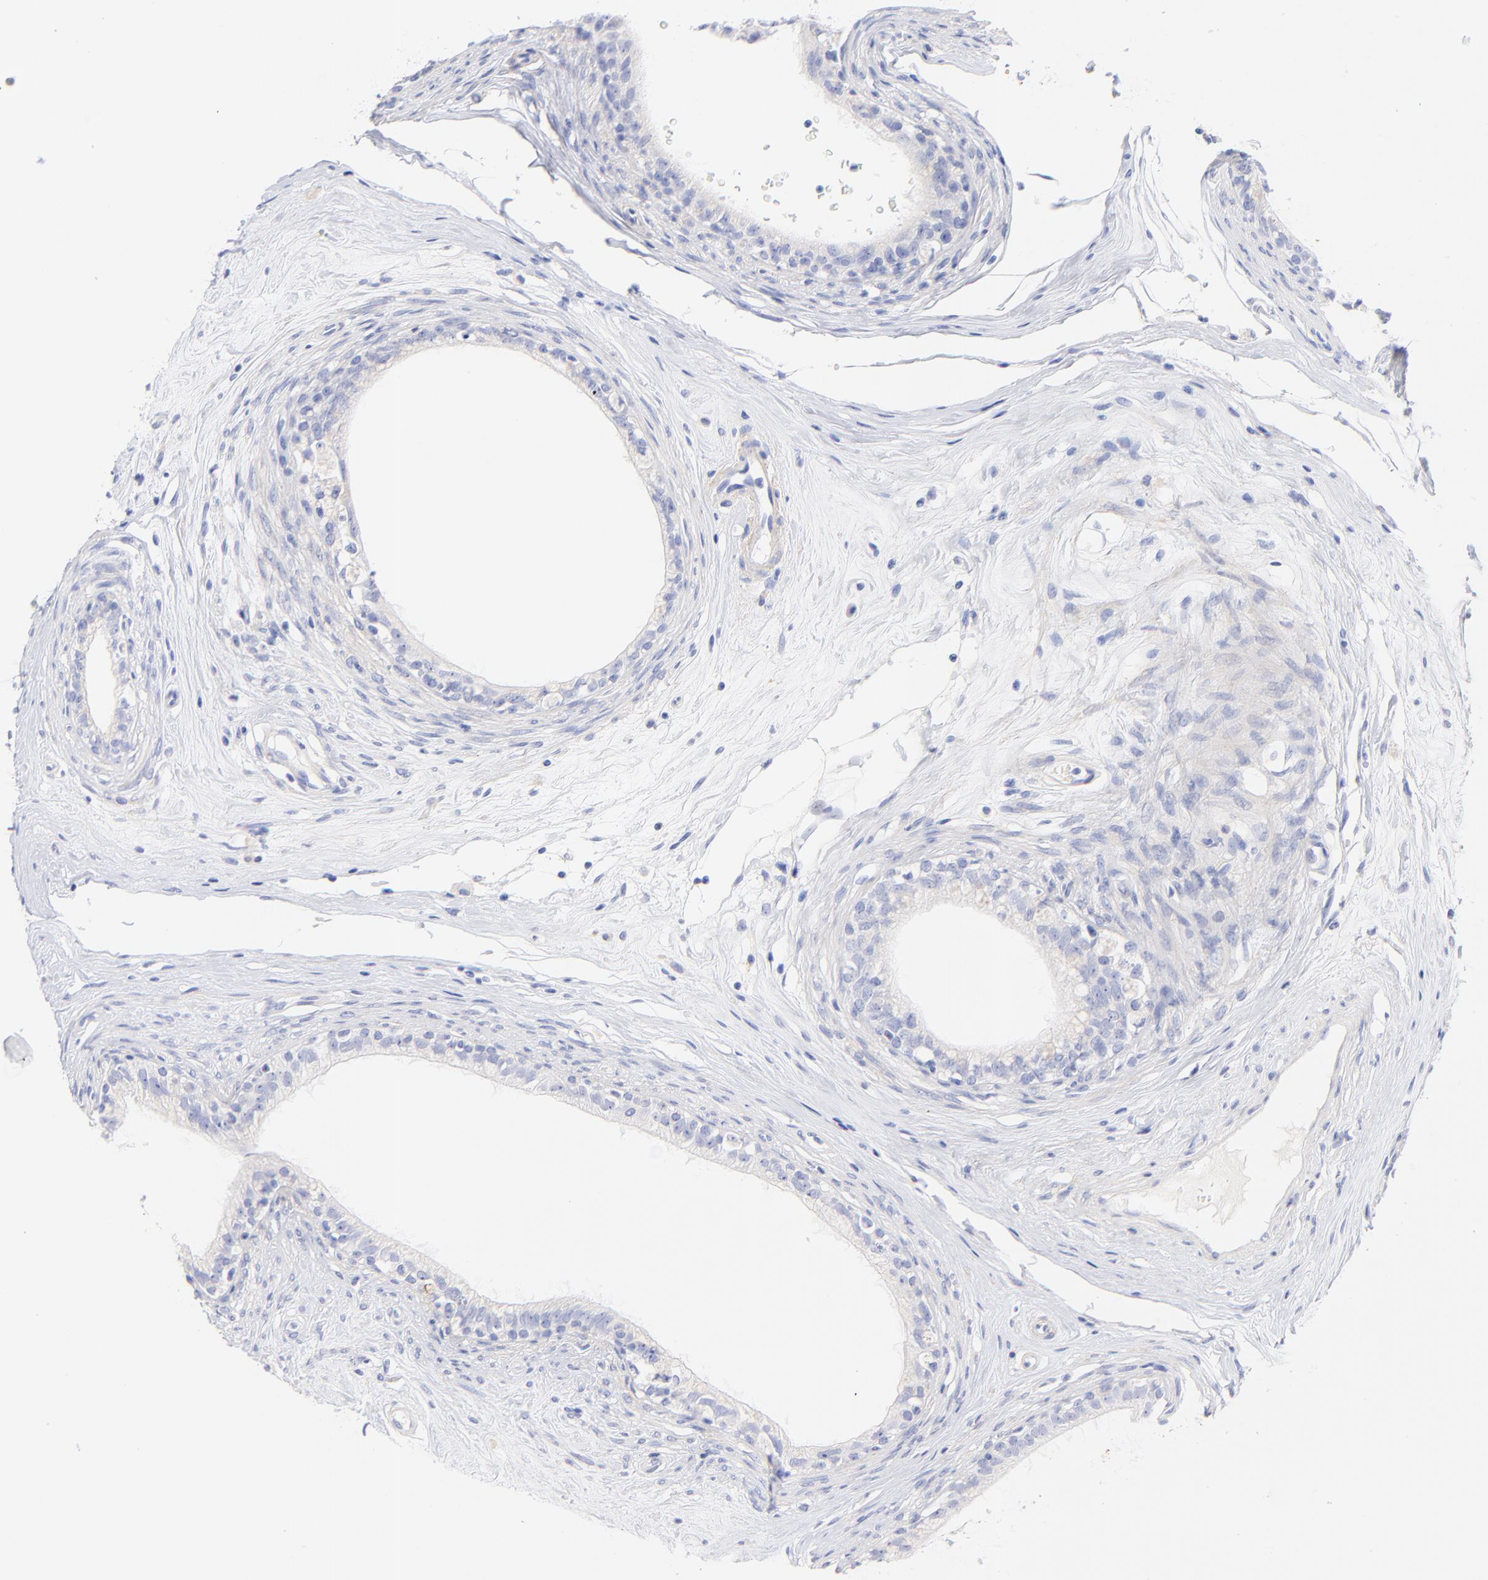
{"staining": {"intensity": "negative", "quantity": "none", "location": "none"}, "tissue": "epididymis", "cell_type": "Glandular cells", "image_type": "normal", "snomed": [{"axis": "morphology", "description": "Normal tissue, NOS"}, {"axis": "morphology", "description": "Inflammation, NOS"}, {"axis": "topography", "description": "Epididymis"}], "caption": "This is a micrograph of IHC staining of unremarkable epididymis, which shows no staining in glandular cells.", "gene": "C1QTNF6", "patient": {"sex": "male", "age": 84}}